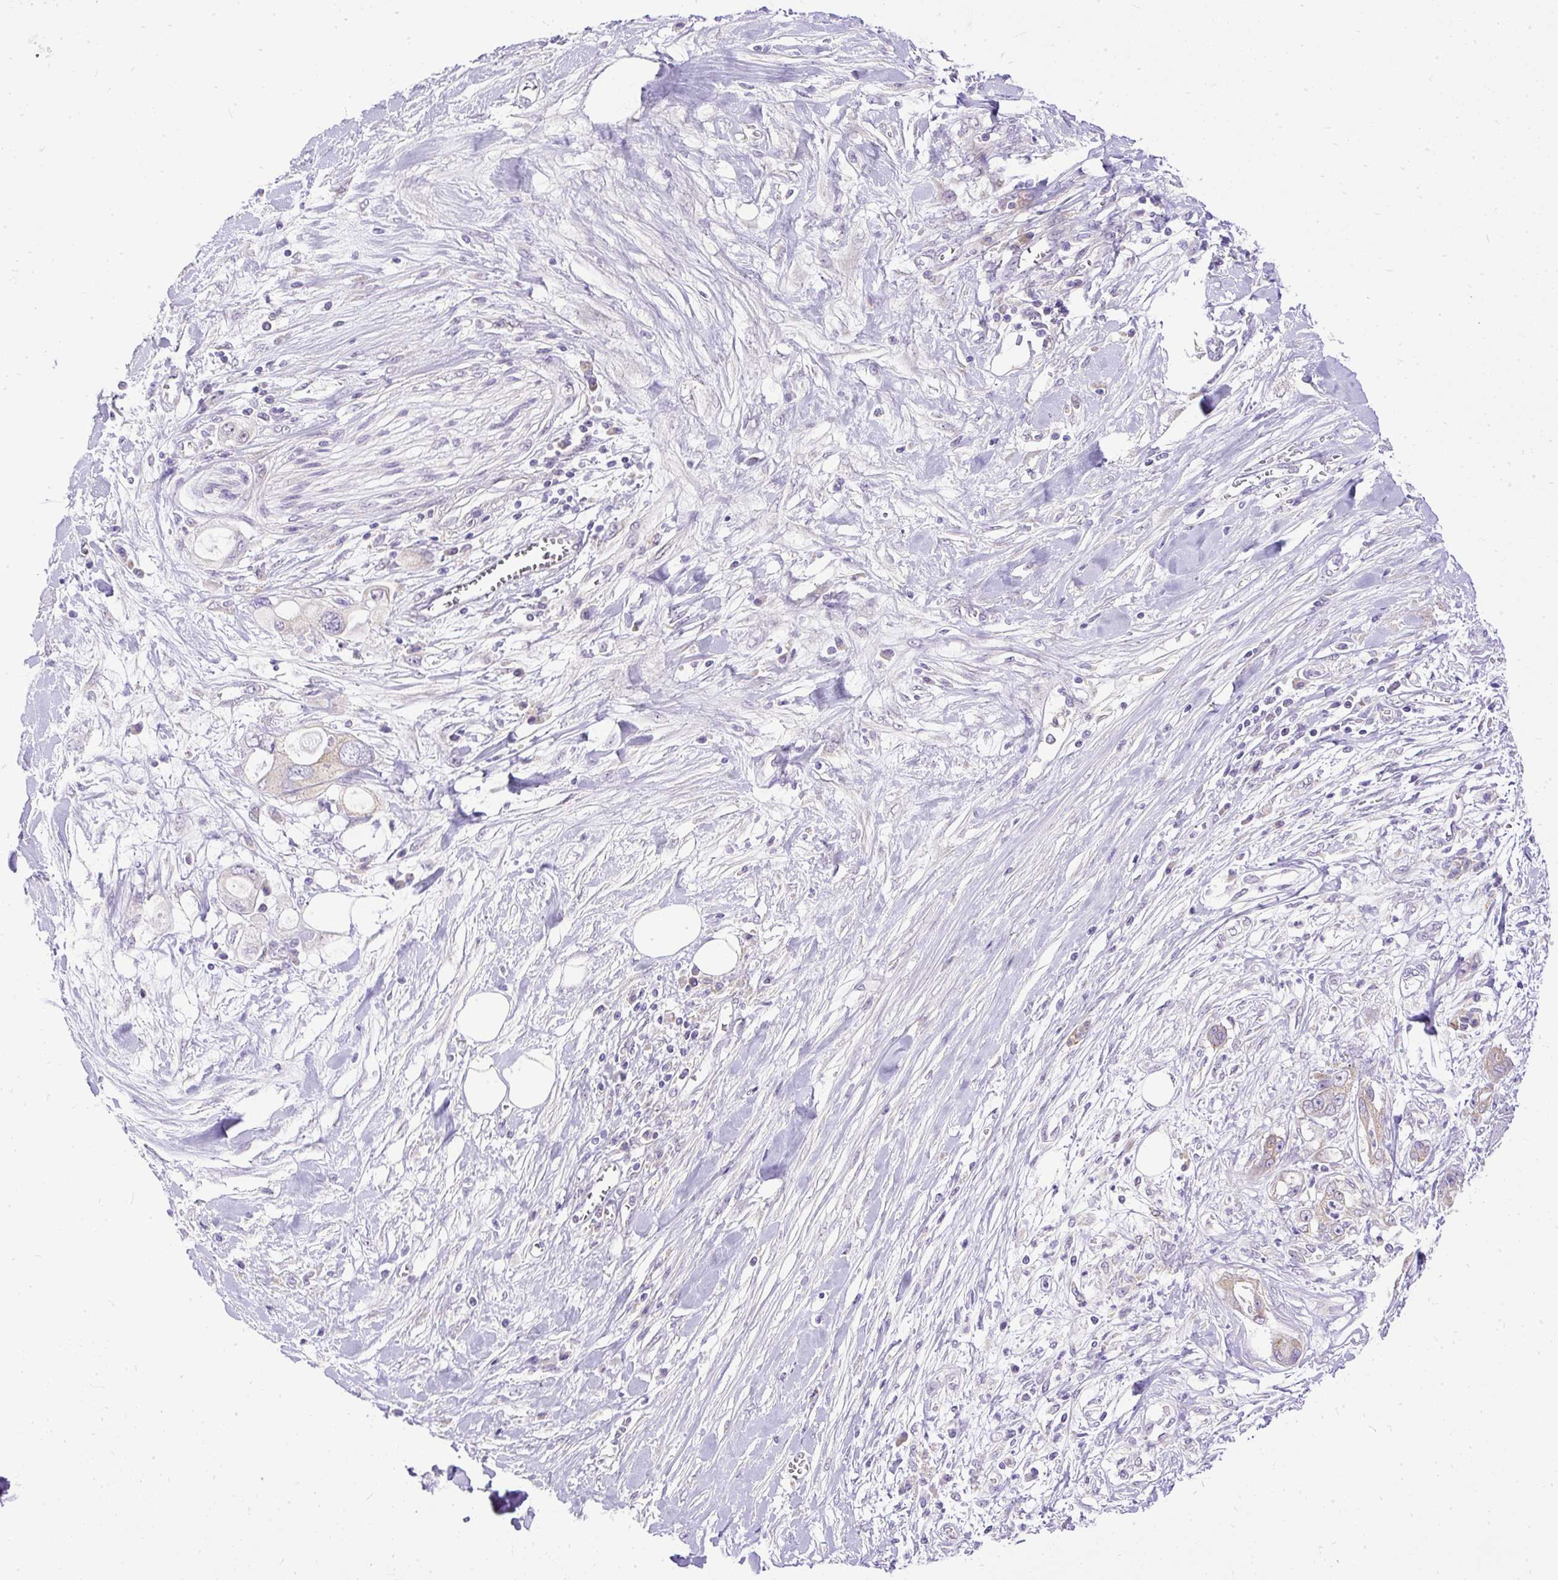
{"staining": {"intensity": "weak", "quantity": "<25%", "location": "cytoplasmic/membranous"}, "tissue": "pancreatic cancer", "cell_type": "Tumor cells", "image_type": "cancer", "snomed": [{"axis": "morphology", "description": "Adenocarcinoma, NOS"}, {"axis": "topography", "description": "Pancreas"}], "caption": "DAB (3,3'-diaminobenzidine) immunohistochemical staining of pancreatic cancer (adenocarcinoma) exhibits no significant positivity in tumor cells. Nuclei are stained in blue.", "gene": "AMFR", "patient": {"sex": "female", "age": 56}}